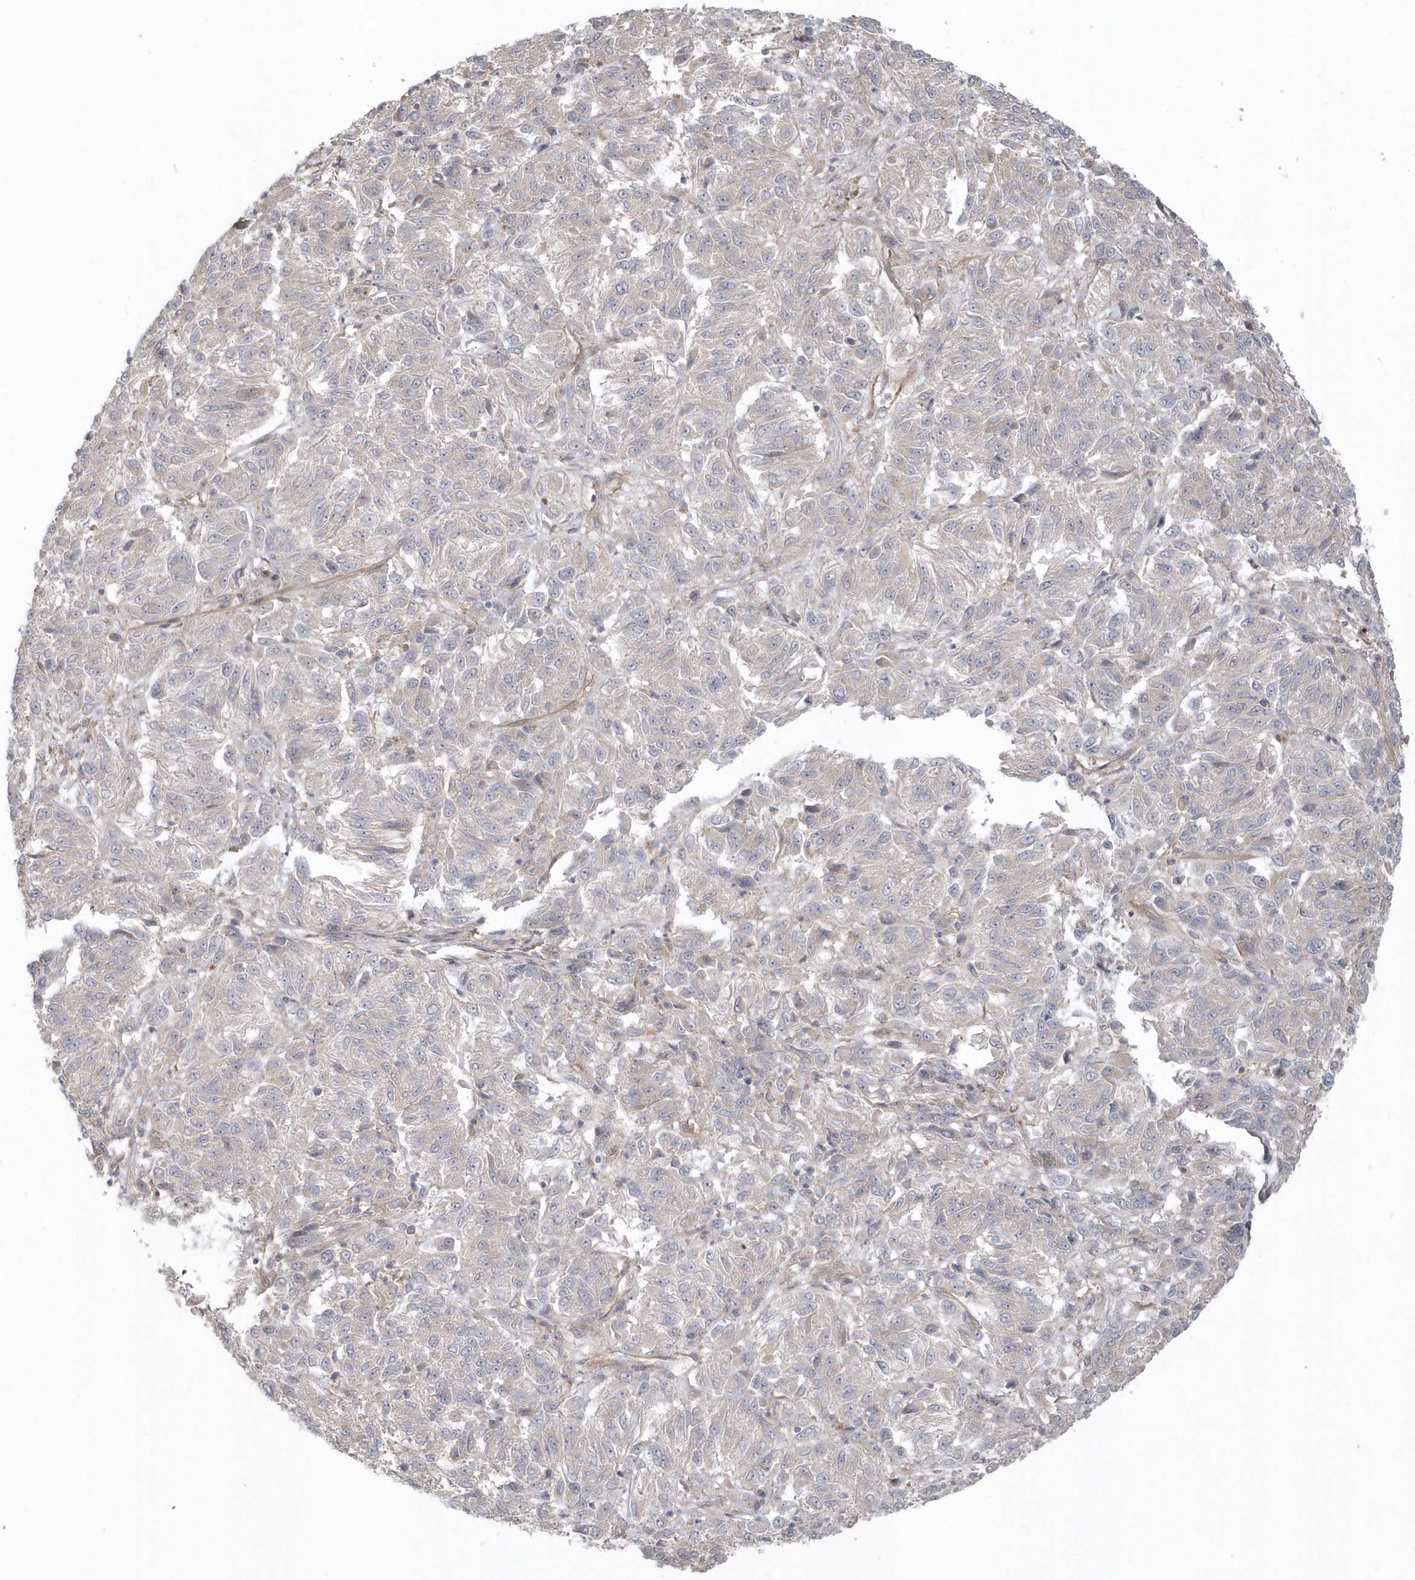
{"staining": {"intensity": "negative", "quantity": "none", "location": "none"}, "tissue": "melanoma", "cell_type": "Tumor cells", "image_type": "cancer", "snomed": [{"axis": "morphology", "description": "Malignant melanoma, Metastatic site"}, {"axis": "topography", "description": "Lung"}], "caption": "Immunohistochemistry of melanoma reveals no positivity in tumor cells.", "gene": "ACTR1A", "patient": {"sex": "male", "age": 64}}